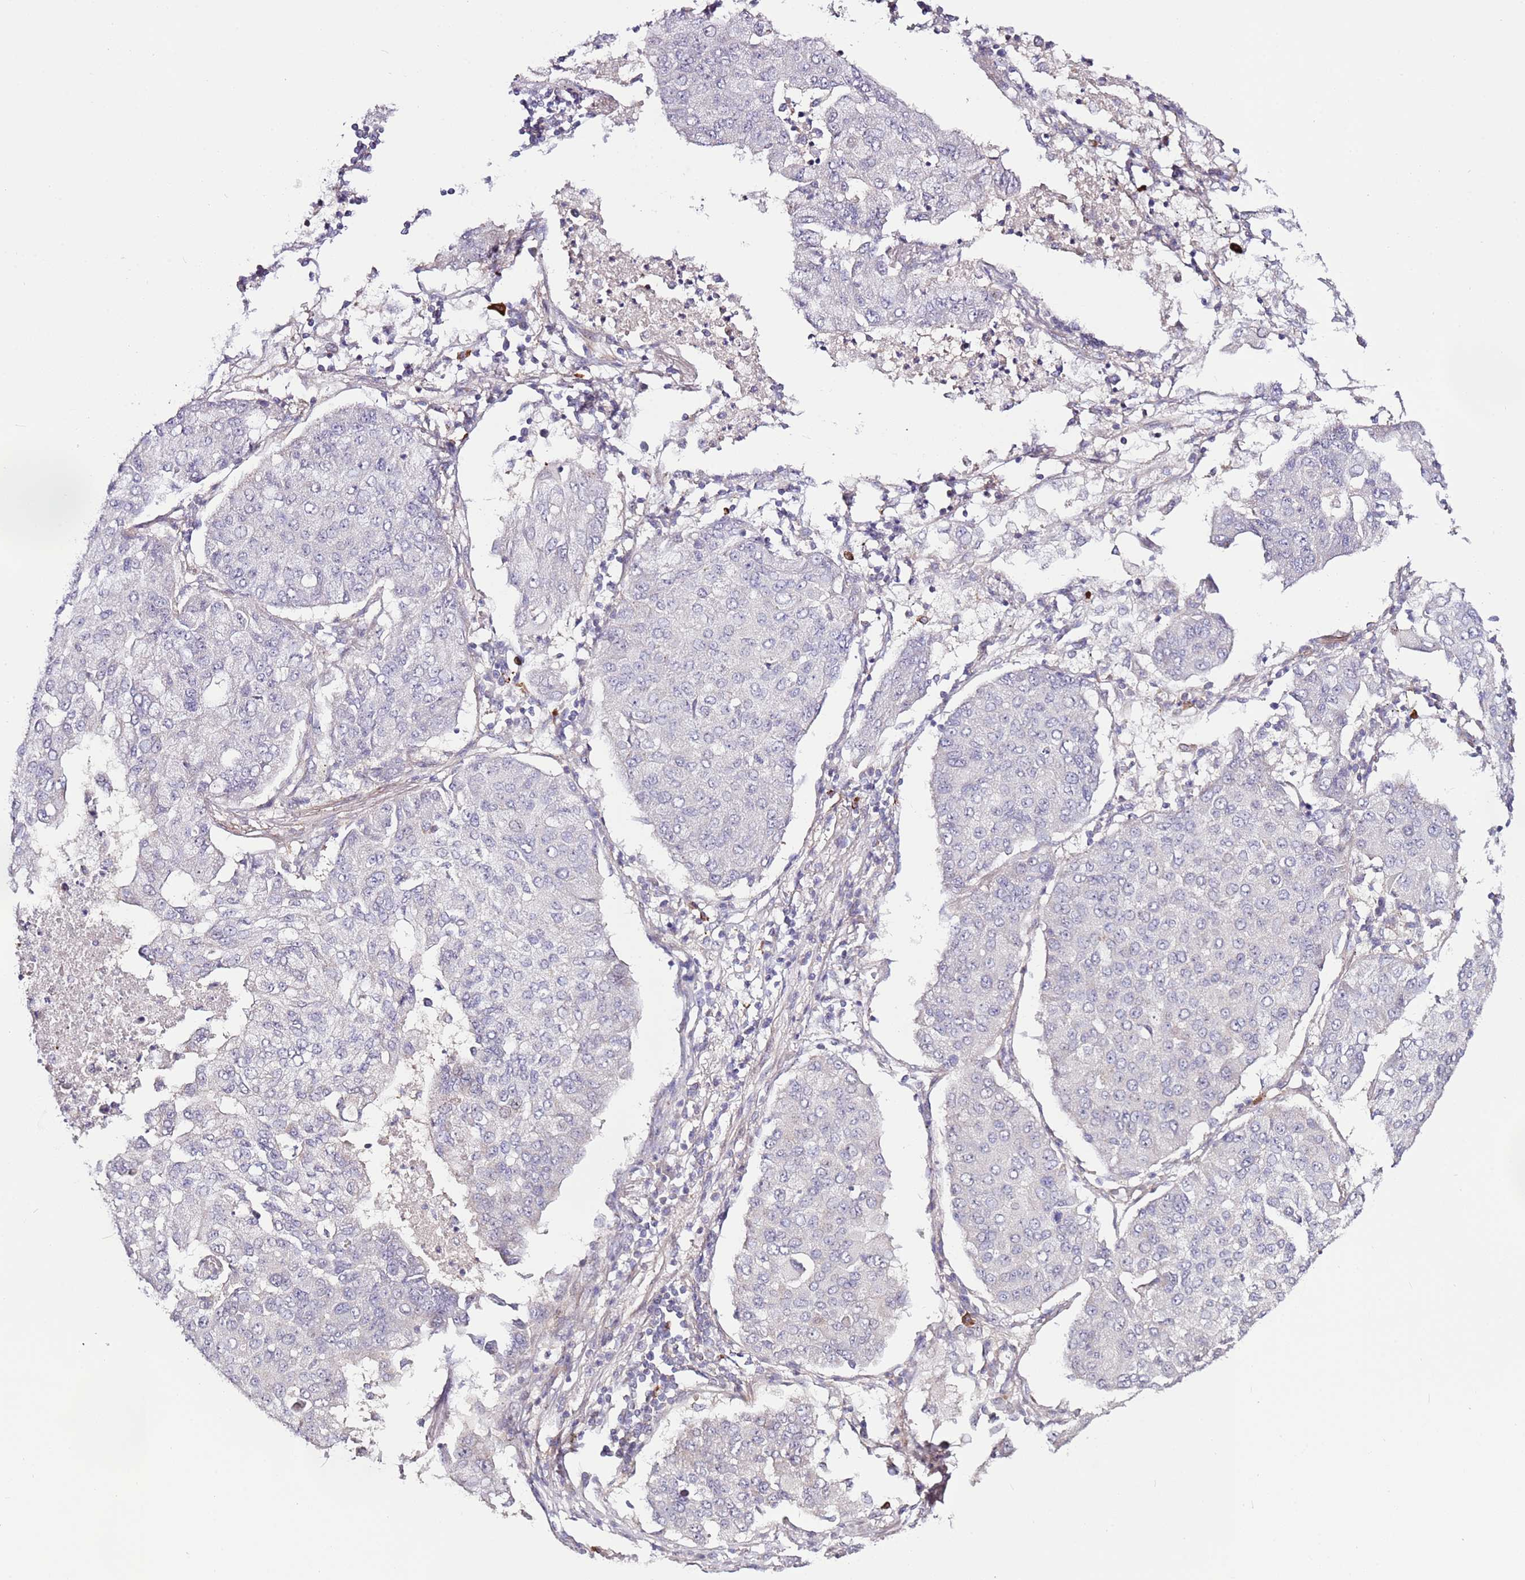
{"staining": {"intensity": "negative", "quantity": "none", "location": "none"}, "tissue": "lung cancer", "cell_type": "Tumor cells", "image_type": "cancer", "snomed": [{"axis": "morphology", "description": "Squamous cell carcinoma, NOS"}, {"axis": "topography", "description": "Lung"}], "caption": "High power microscopy histopathology image of an immunohistochemistry (IHC) photomicrograph of lung cancer (squamous cell carcinoma), revealing no significant staining in tumor cells.", "gene": "MTG2", "patient": {"sex": "male", "age": 74}}